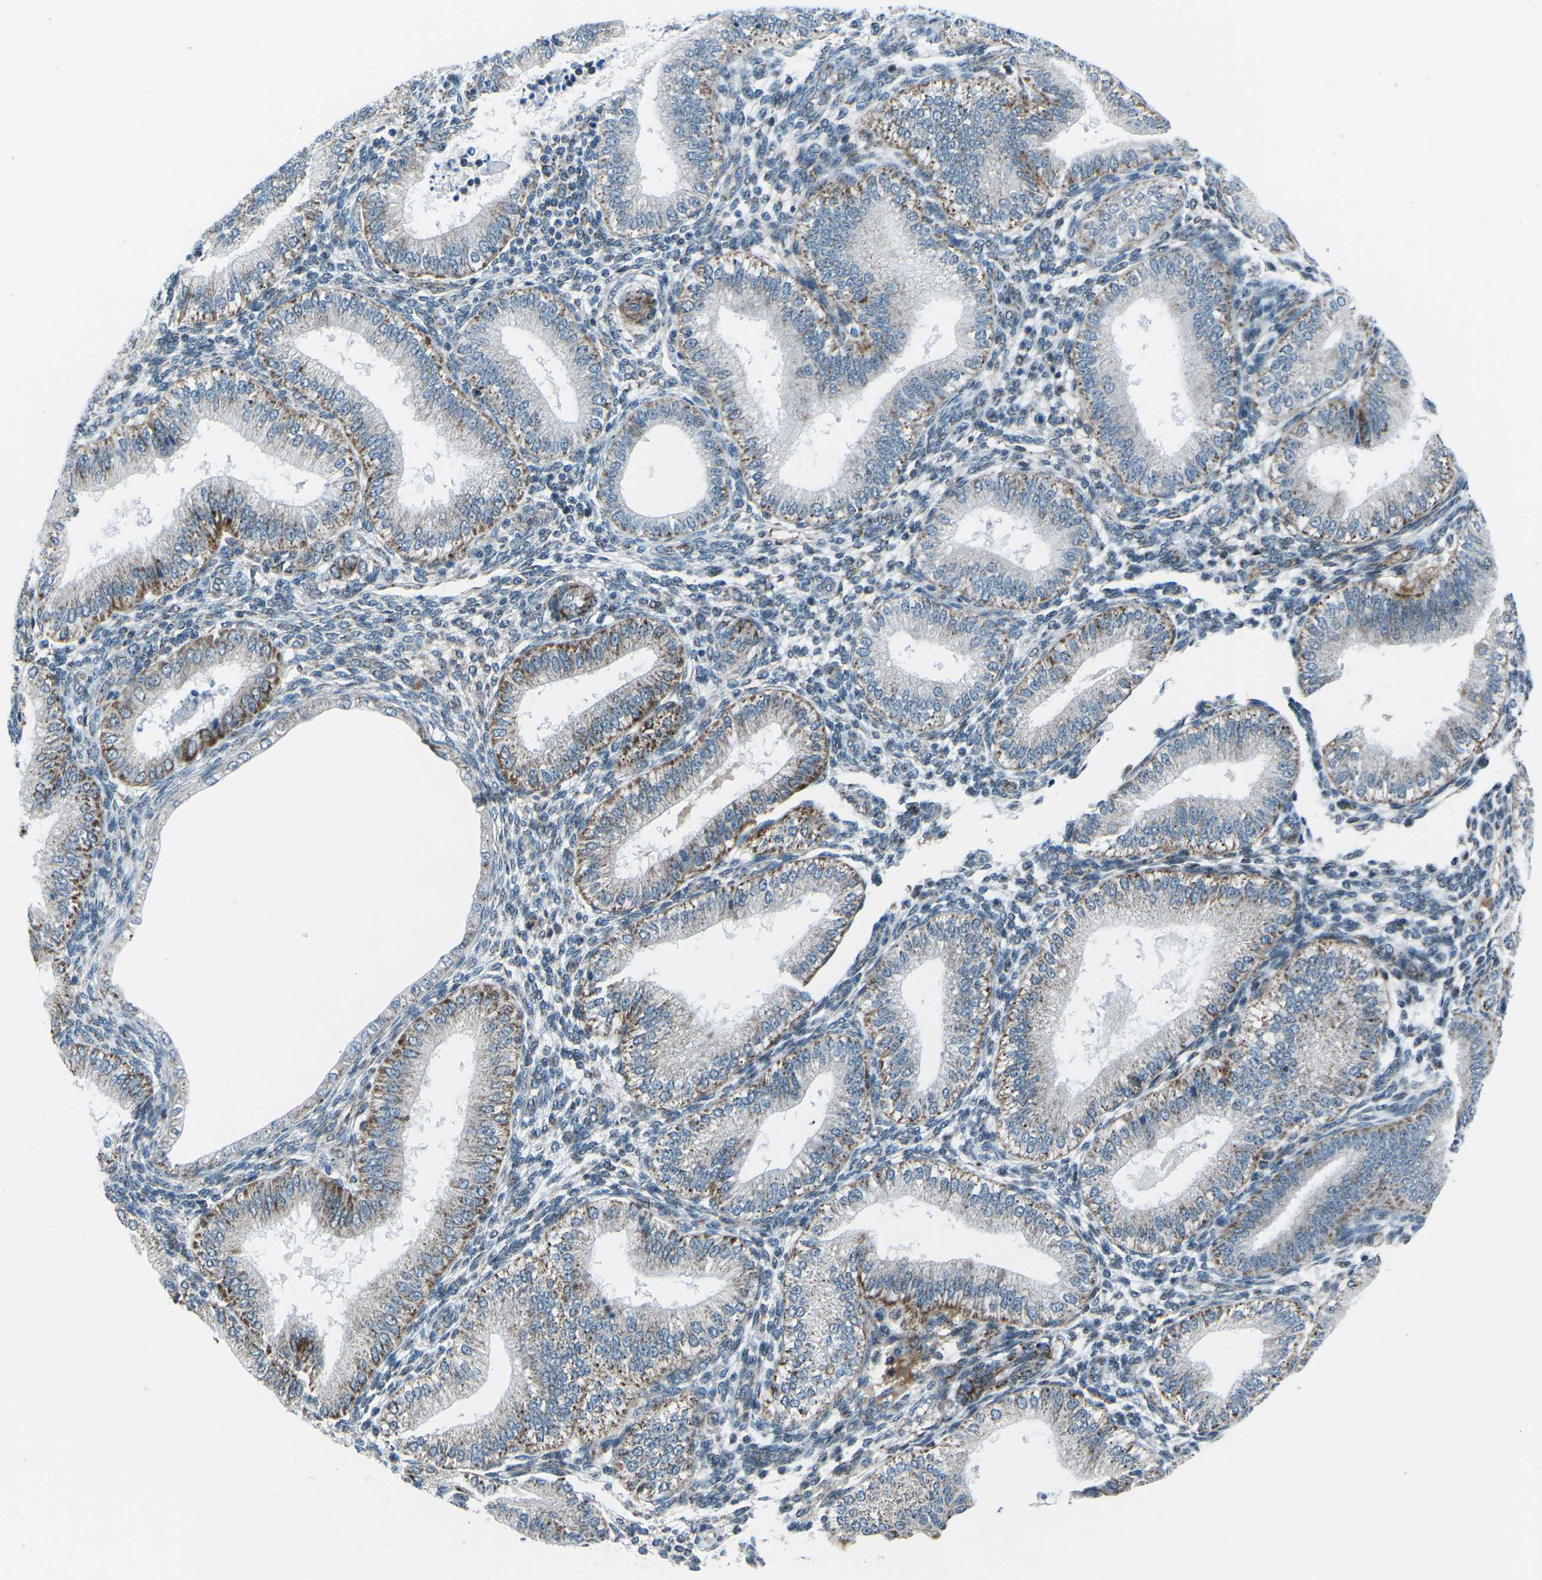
{"staining": {"intensity": "negative", "quantity": "none", "location": "none"}, "tissue": "endometrium", "cell_type": "Cells in endometrial stroma", "image_type": "normal", "snomed": [{"axis": "morphology", "description": "Normal tissue, NOS"}, {"axis": "topography", "description": "Endometrium"}], "caption": "A high-resolution photomicrograph shows immunohistochemistry staining of benign endometrium, which demonstrates no significant staining in cells in endometrial stroma. (DAB (3,3'-diaminobenzidine) IHC, high magnification).", "gene": "RFESD", "patient": {"sex": "female", "age": 39}}